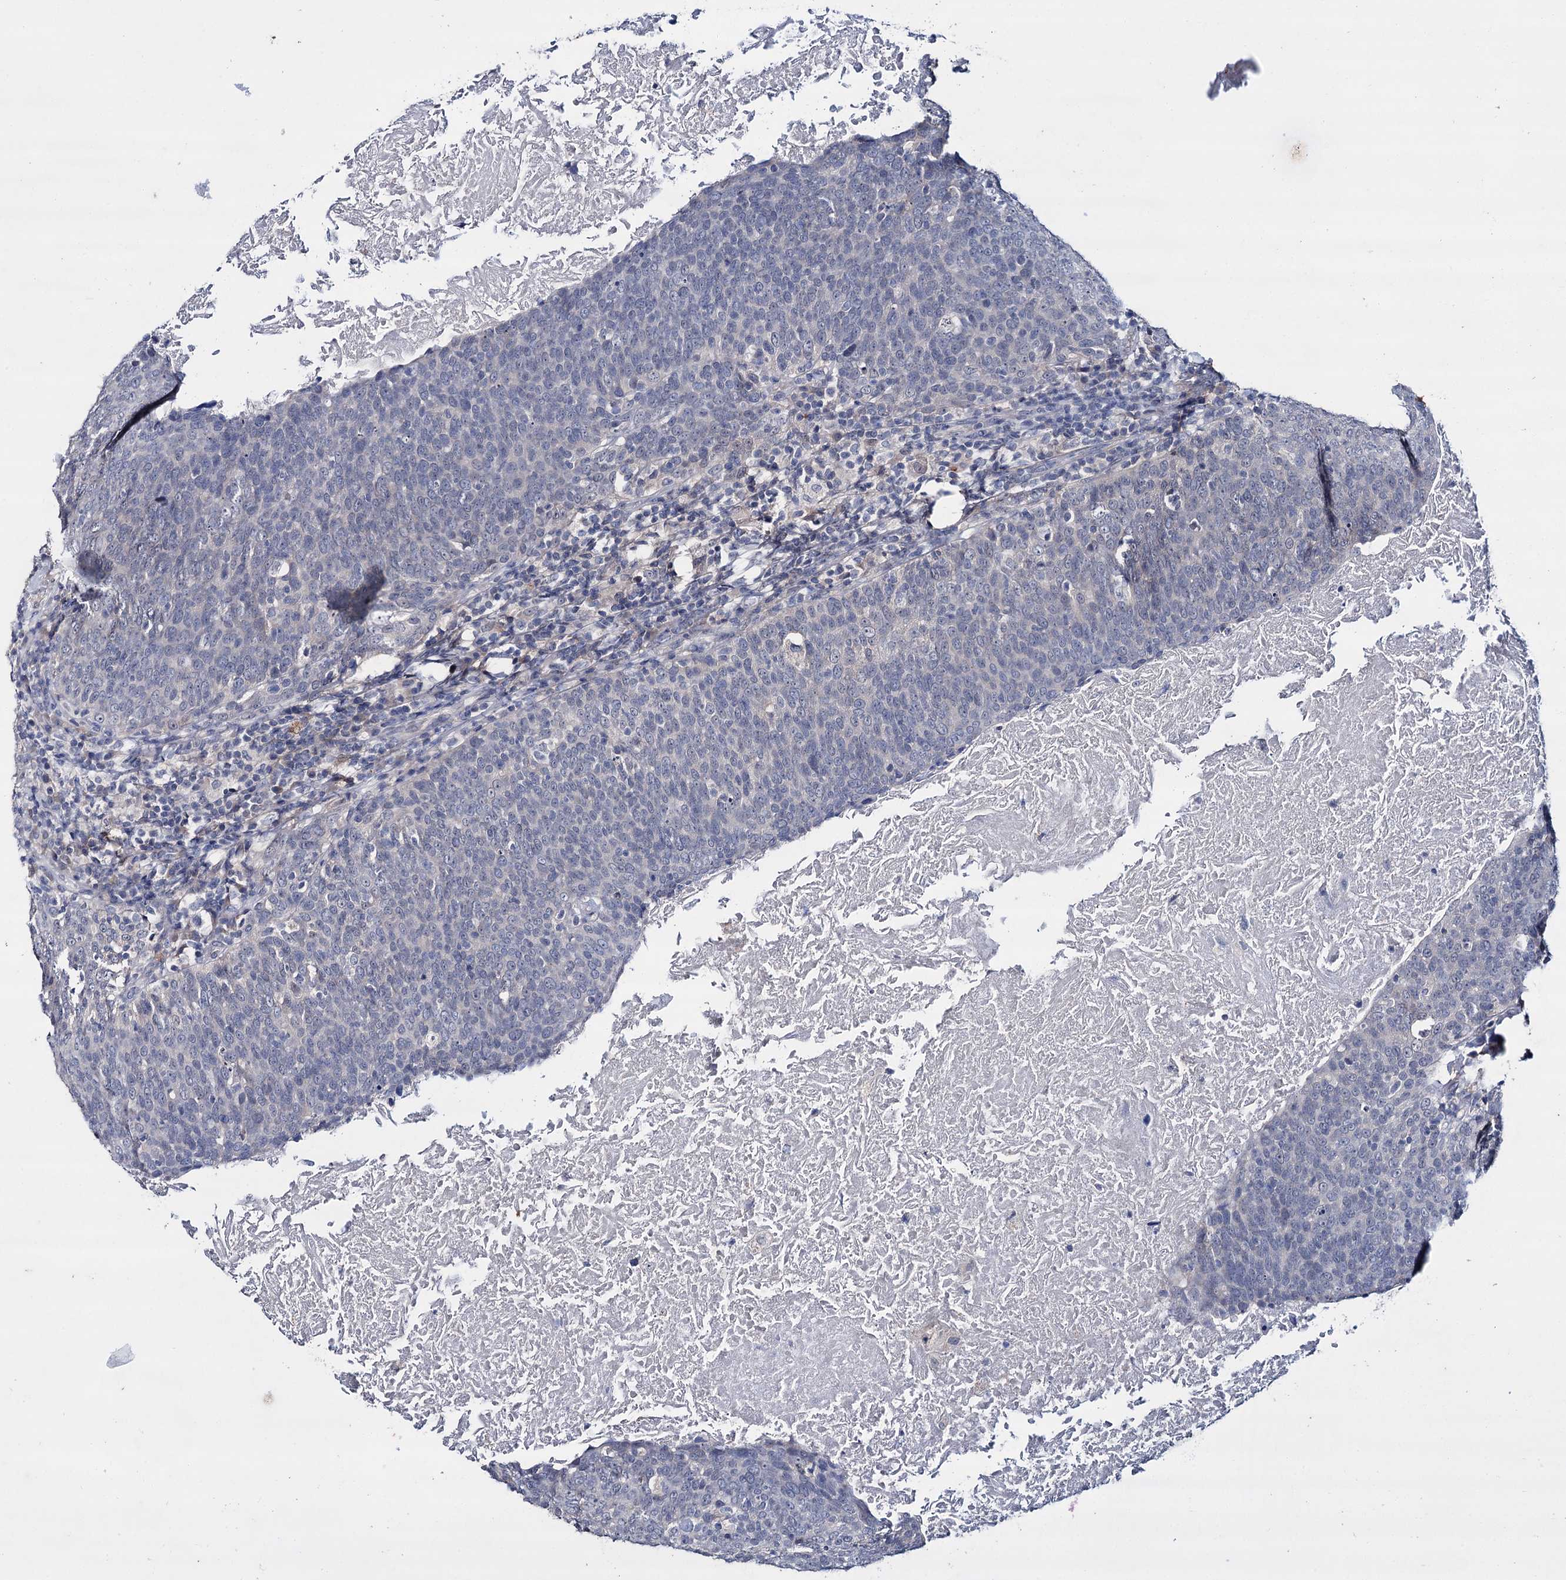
{"staining": {"intensity": "negative", "quantity": "none", "location": "none"}, "tissue": "head and neck cancer", "cell_type": "Tumor cells", "image_type": "cancer", "snomed": [{"axis": "morphology", "description": "Squamous cell carcinoma, NOS"}, {"axis": "morphology", "description": "Squamous cell carcinoma, metastatic, NOS"}, {"axis": "topography", "description": "Lymph node"}, {"axis": "topography", "description": "Head-Neck"}], "caption": "Squamous cell carcinoma (head and neck) was stained to show a protein in brown. There is no significant expression in tumor cells. (Immunohistochemistry (ihc), brightfield microscopy, high magnification).", "gene": "LYZL4", "patient": {"sex": "male", "age": 62}}